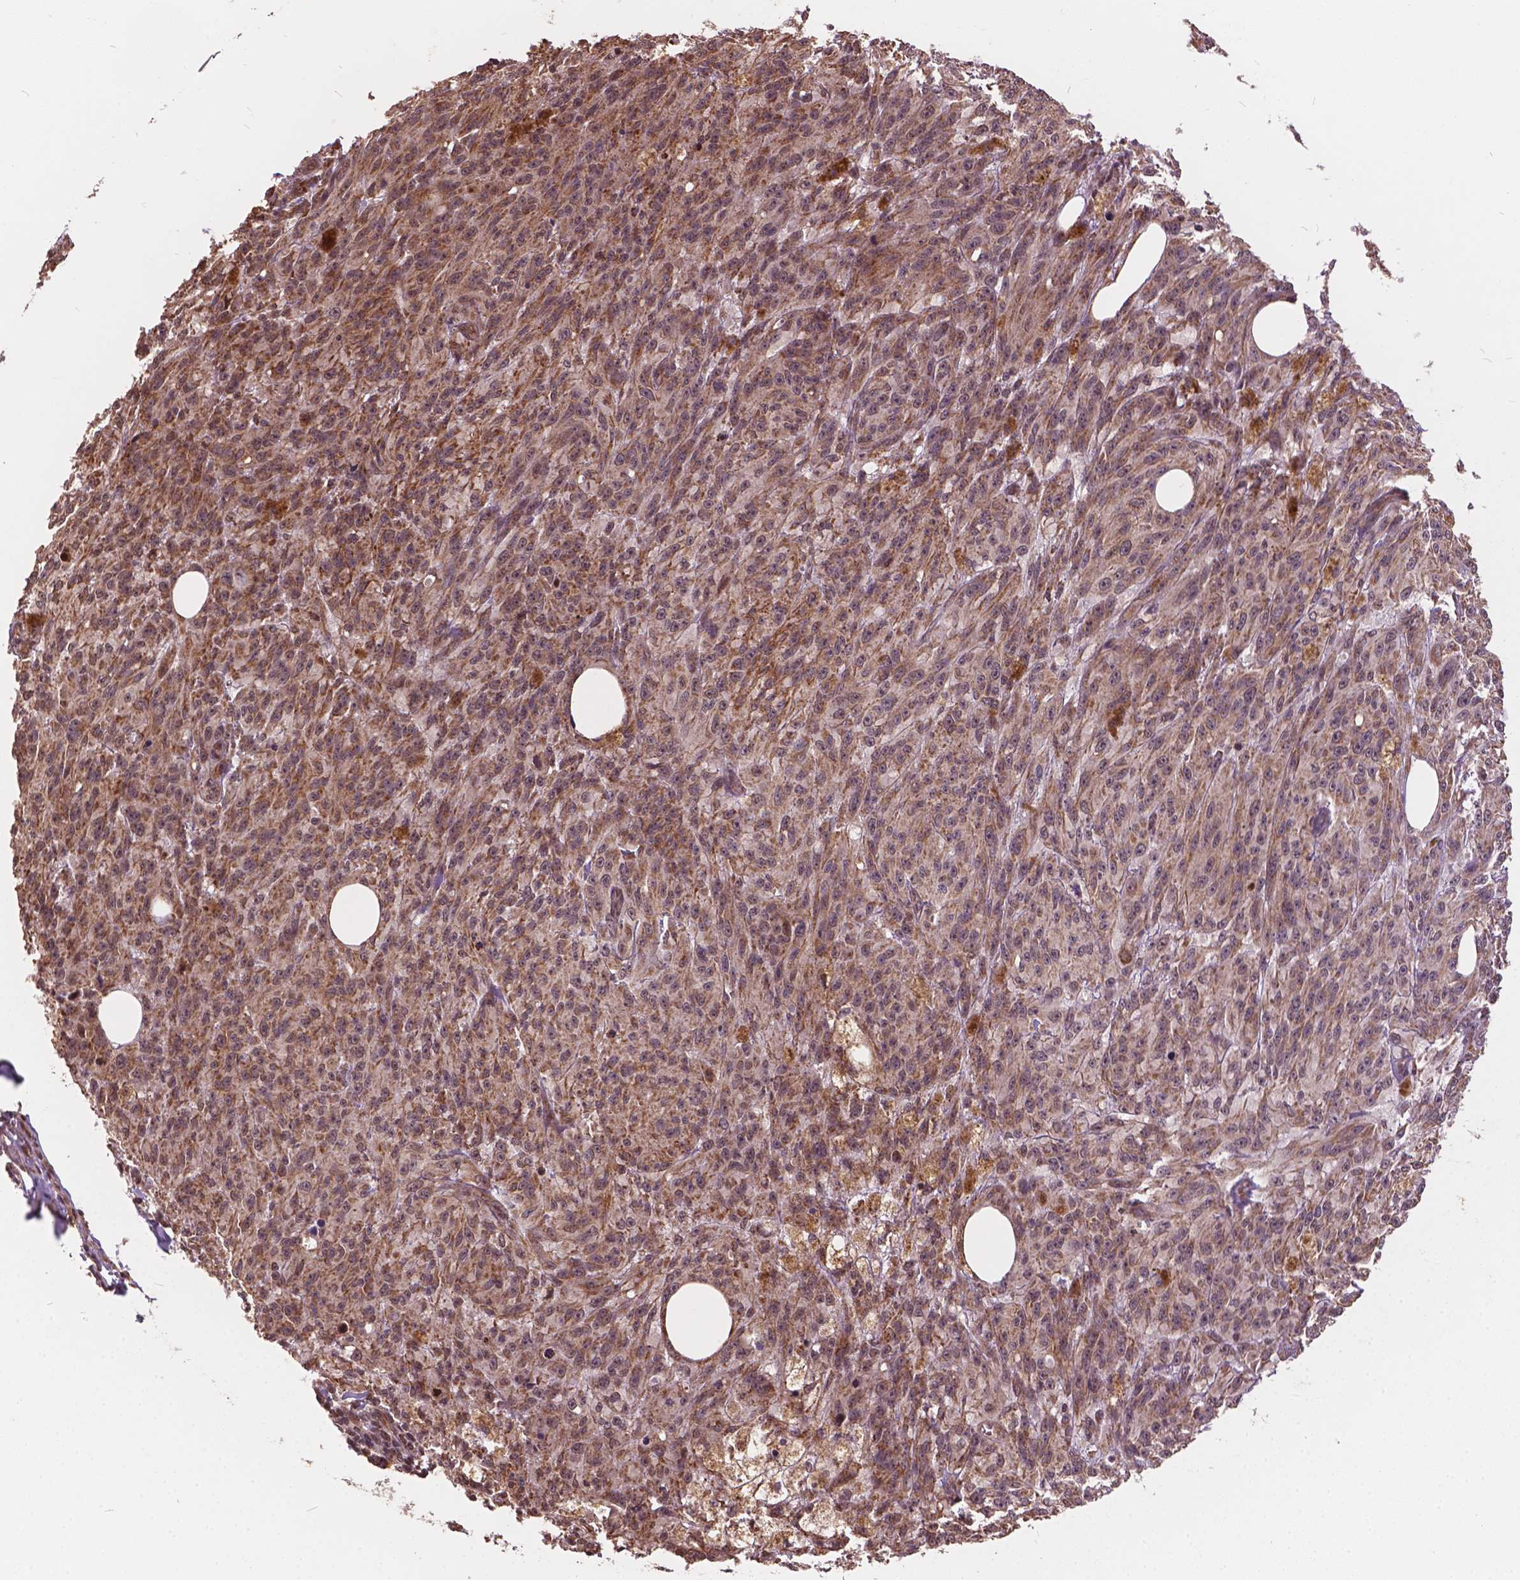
{"staining": {"intensity": "moderate", "quantity": ">75%", "location": "nuclear"}, "tissue": "melanoma", "cell_type": "Tumor cells", "image_type": "cancer", "snomed": [{"axis": "morphology", "description": "Malignant melanoma, NOS"}, {"axis": "topography", "description": "Skin"}], "caption": "Moderate nuclear protein positivity is identified in approximately >75% of tumor cells in malignant melanoma. The staining was performed using DAB to visualize the protein expression in brown, while the nuclei were stained in blue with hematoxylin (Magnification: 20x).", "gene": "GPS2", "patient": {"sex": "female", "age": 34}}